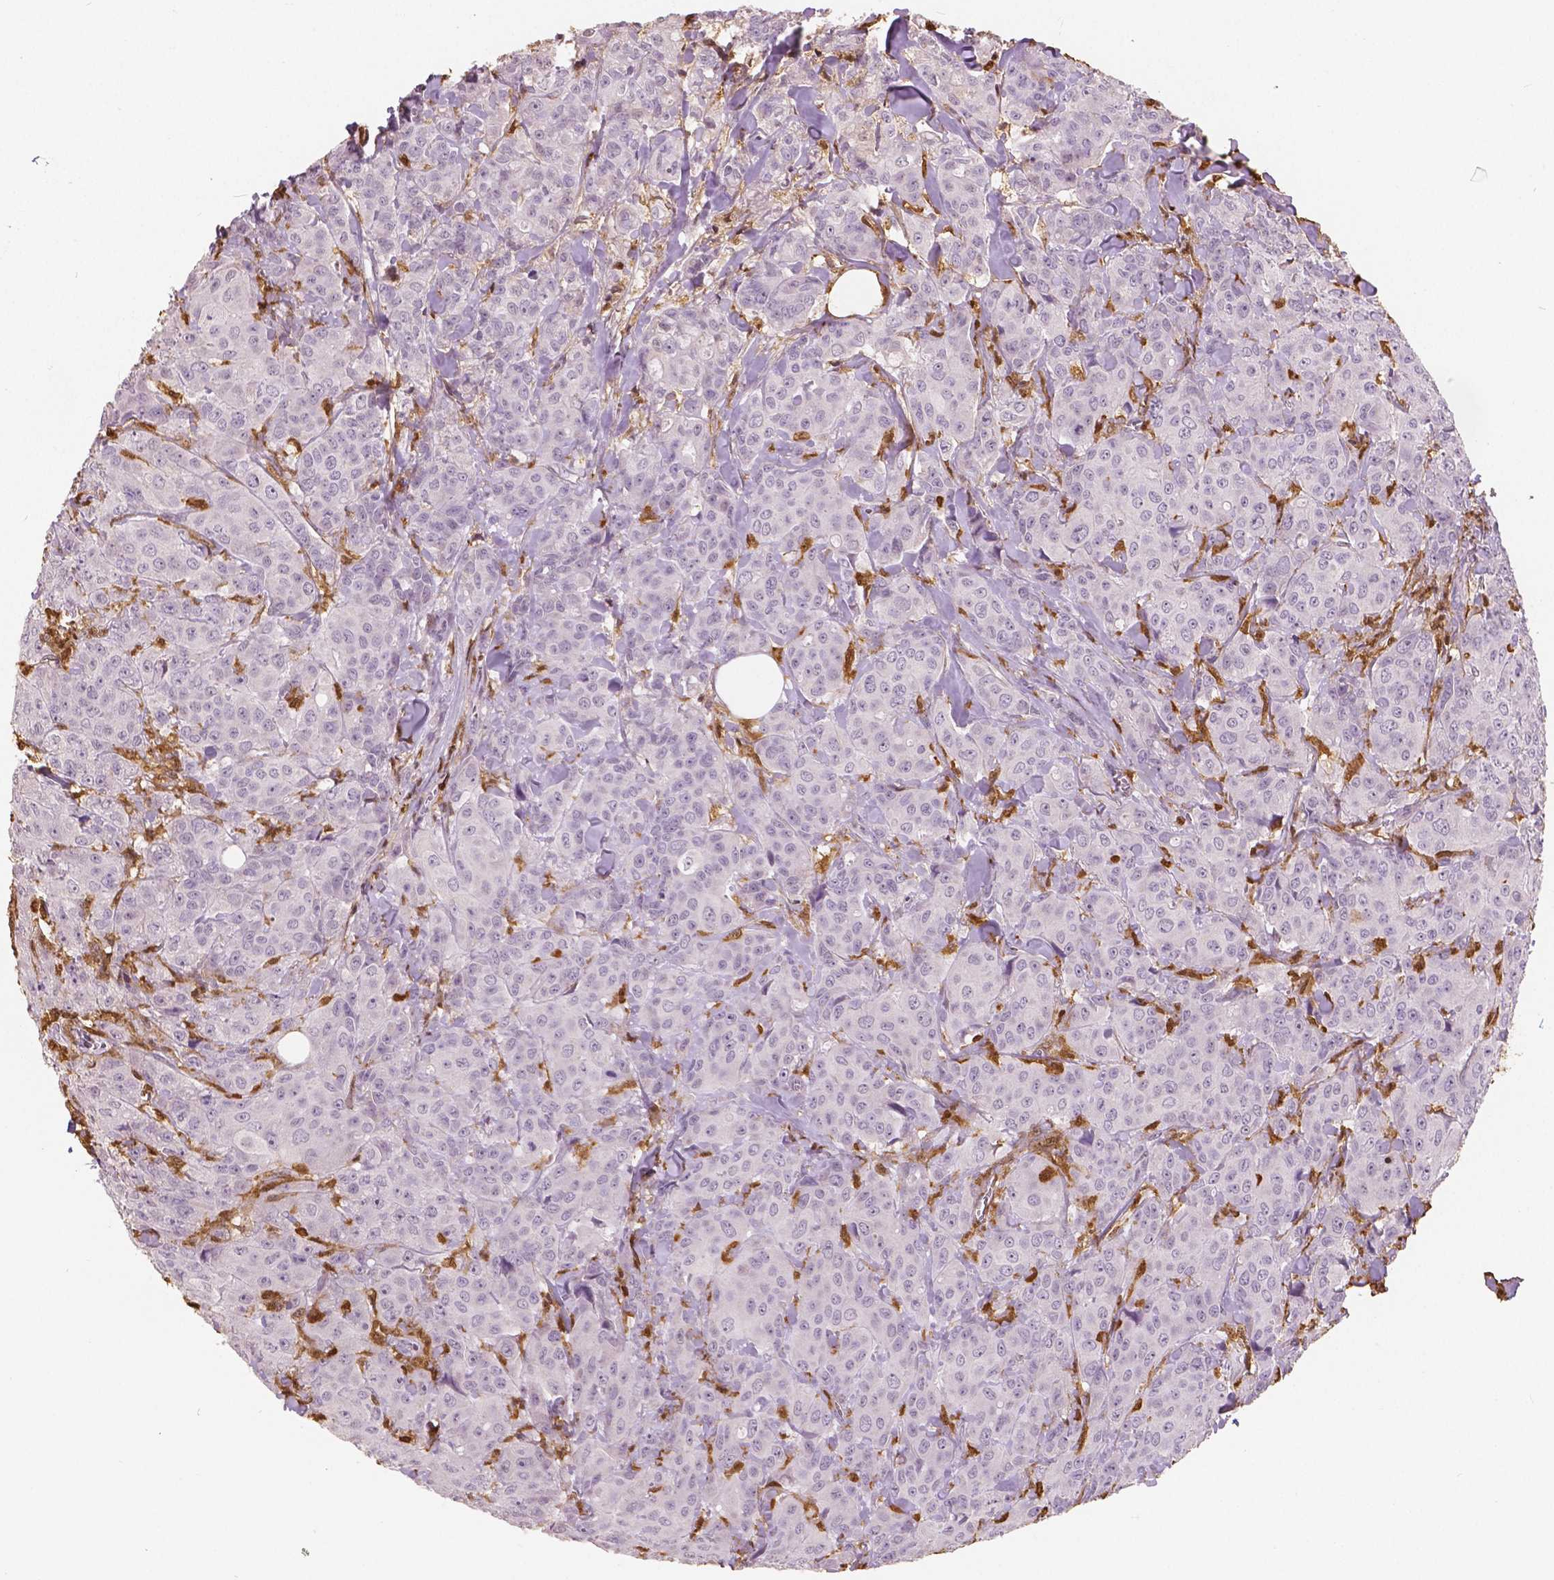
{"staining": {"intensity": "negative", "quantity": "none", "location": "none"}, "tissue": "breast cancer", "cell_type": "Tumor cells", "image_type": "cancer", "snomed": [{"axis": "morphology", "description": "Duct carcinoma"}, {"axis": "topography", "description": "Breast"}], "caption": "DAB (3,3'-diaminobenzidine) immunohistochemical staining of invasive ductal carcinoma (breast) displays no significant expression in tumor cells.", "gene": "S100A4", "patient": {"sex": "female", "age": 43}}